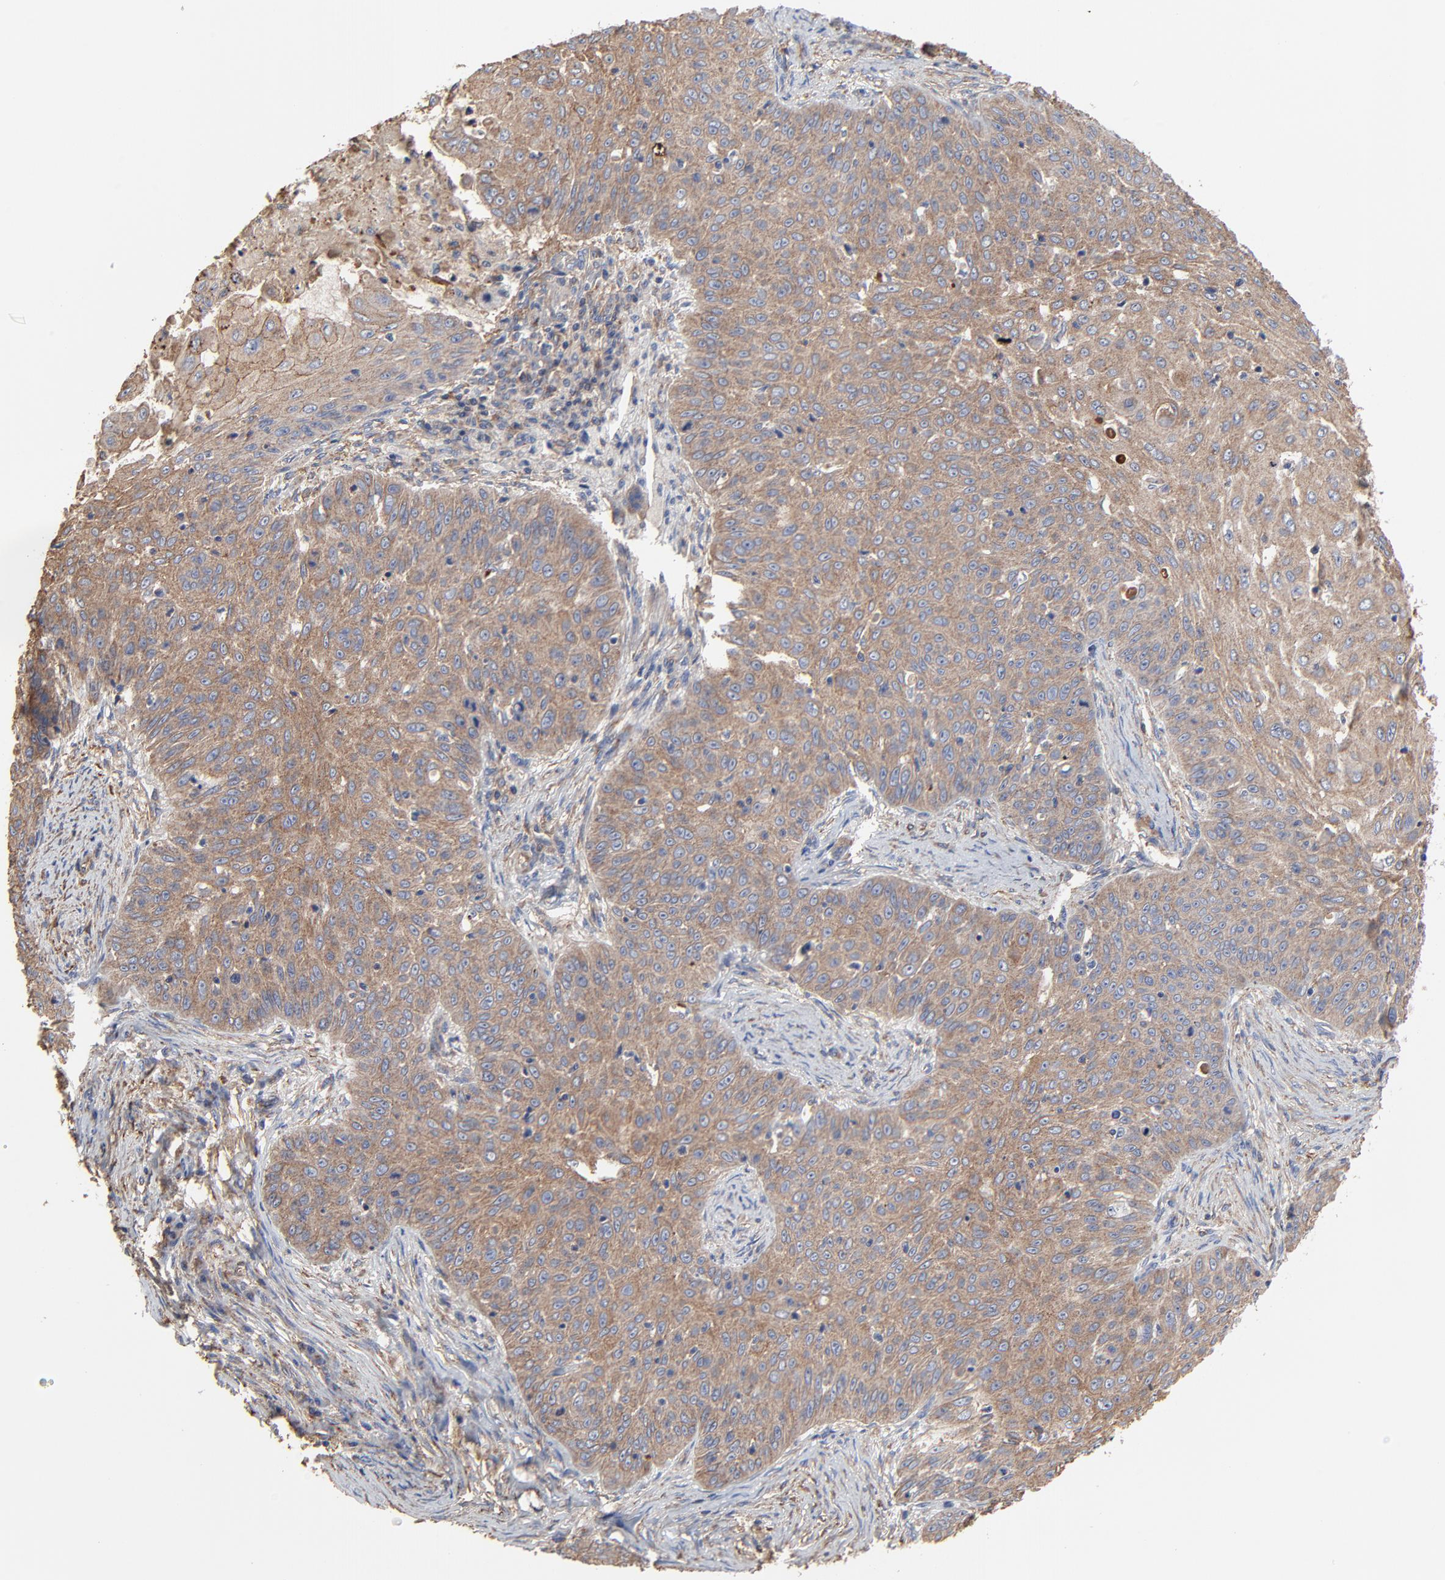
{"staining": {"intensity": "moderate", "quantity": ">75%", "location": "cytoplasmic/membranous"}, "tissue": "skin cancer", "cell_type": "Tumor cells", "image_type": "cancer", "snomed": [{"axis": "morphology", "description": "Squamous cell carcinoma, NOS"}, {"axis": "topography", "description": "Skin"}], "caption": "Moderate cytoplasmic/membranous protein expression is appreciated in approximately >75% of tumor cells in skin squamous cell carcinoma.", "gene": "NXF3", "patient": {"sex": "male", "age": 82}}